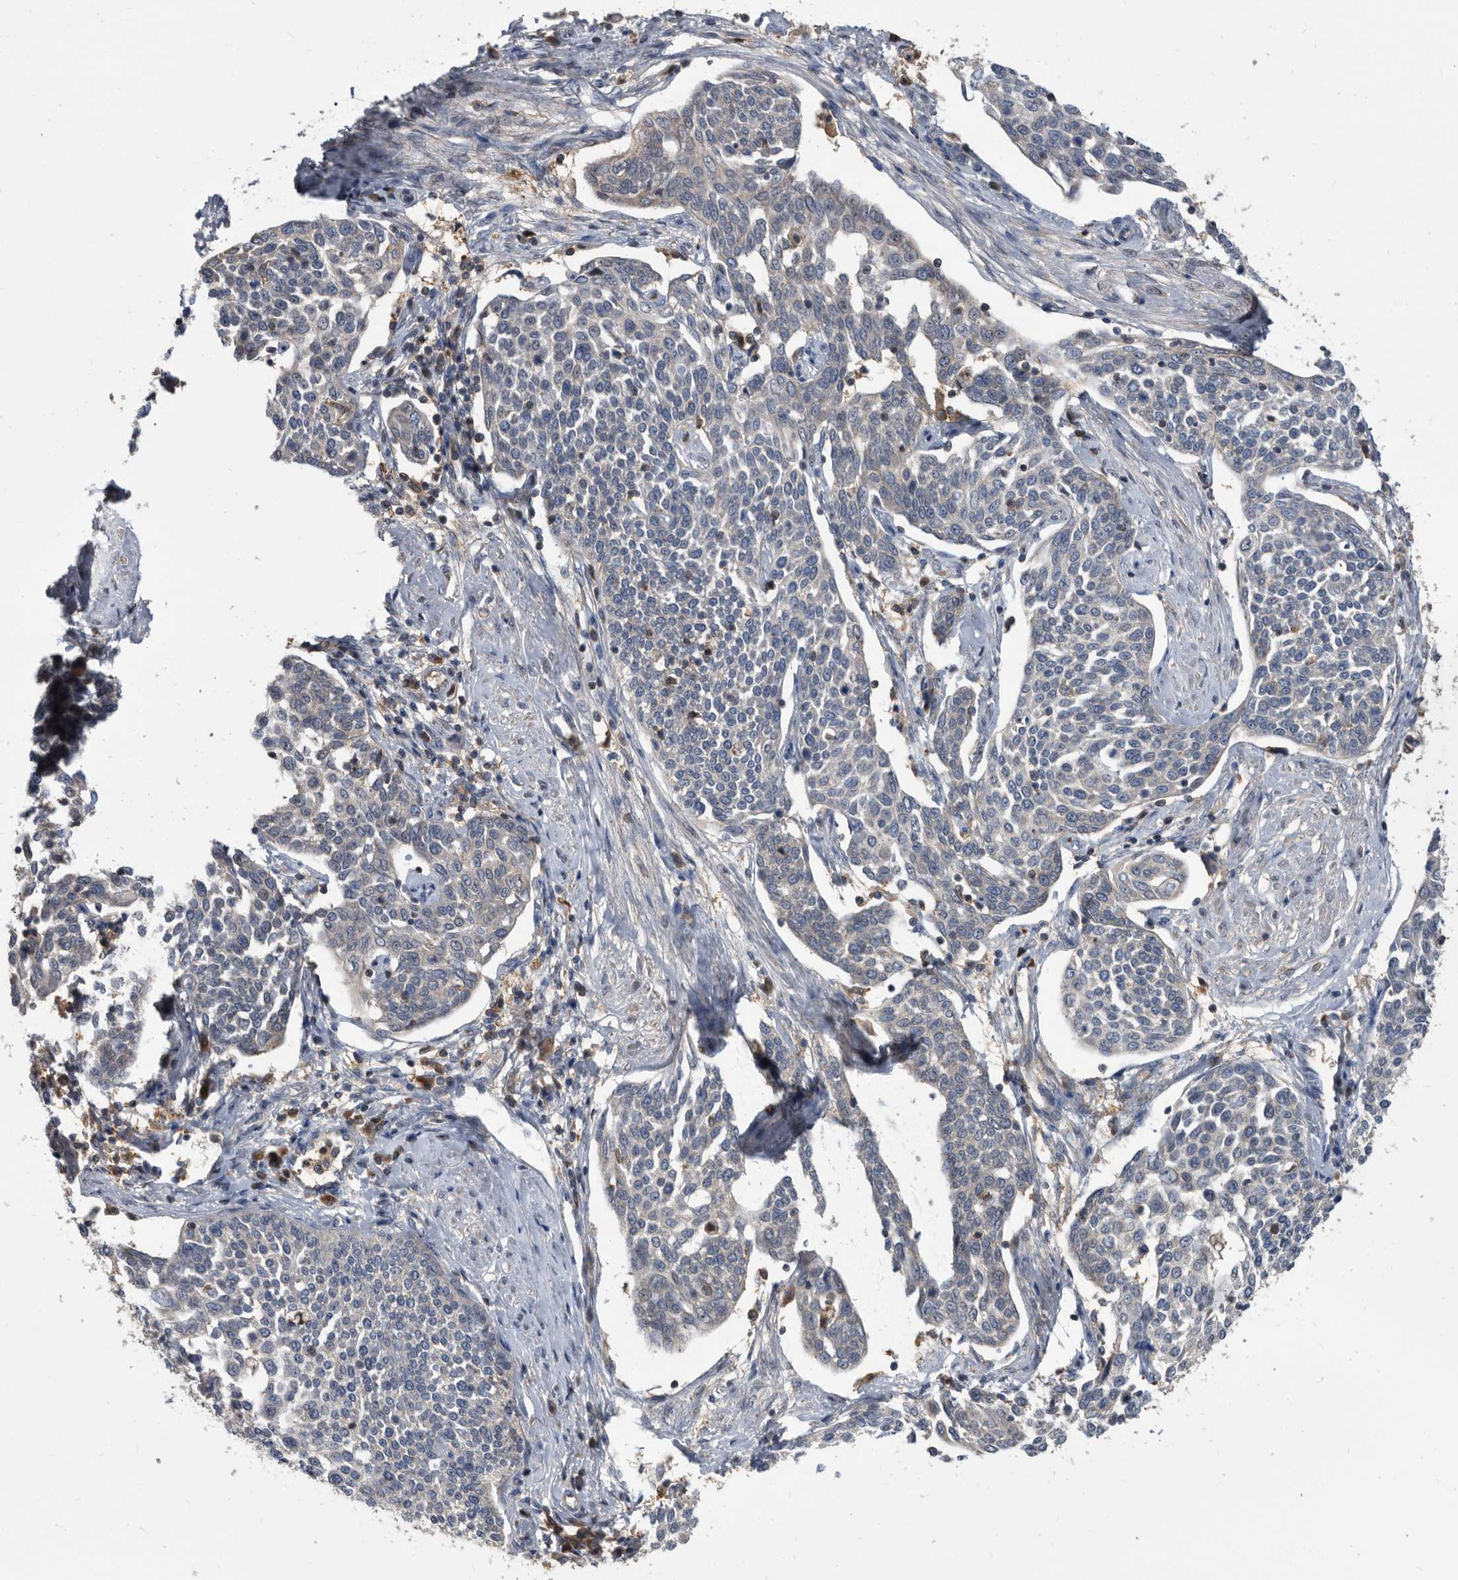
{"staining": {"intensity": "negative", "quantity": "none", "location": "none"}, "tissue": "cervical cancer", "cell_type": "Tumor cells", "image_type": "cancer", "snomed": [{"axis": "morphology", "description": "Squamous cell carcinoma, NOS"}, {"axis": "topography", "description": "Cervix"}], "caption": "High magnification brightfield microscopy of squamous cell carcinoma (cervical) stained with DAB (3,3'-diaminobenzidine) (brown) and counterstained with hematoxylin (blue): tumor cells show no significant staining.", "gene": "APEH", "patient": {"sex": "female", "age": 34}}